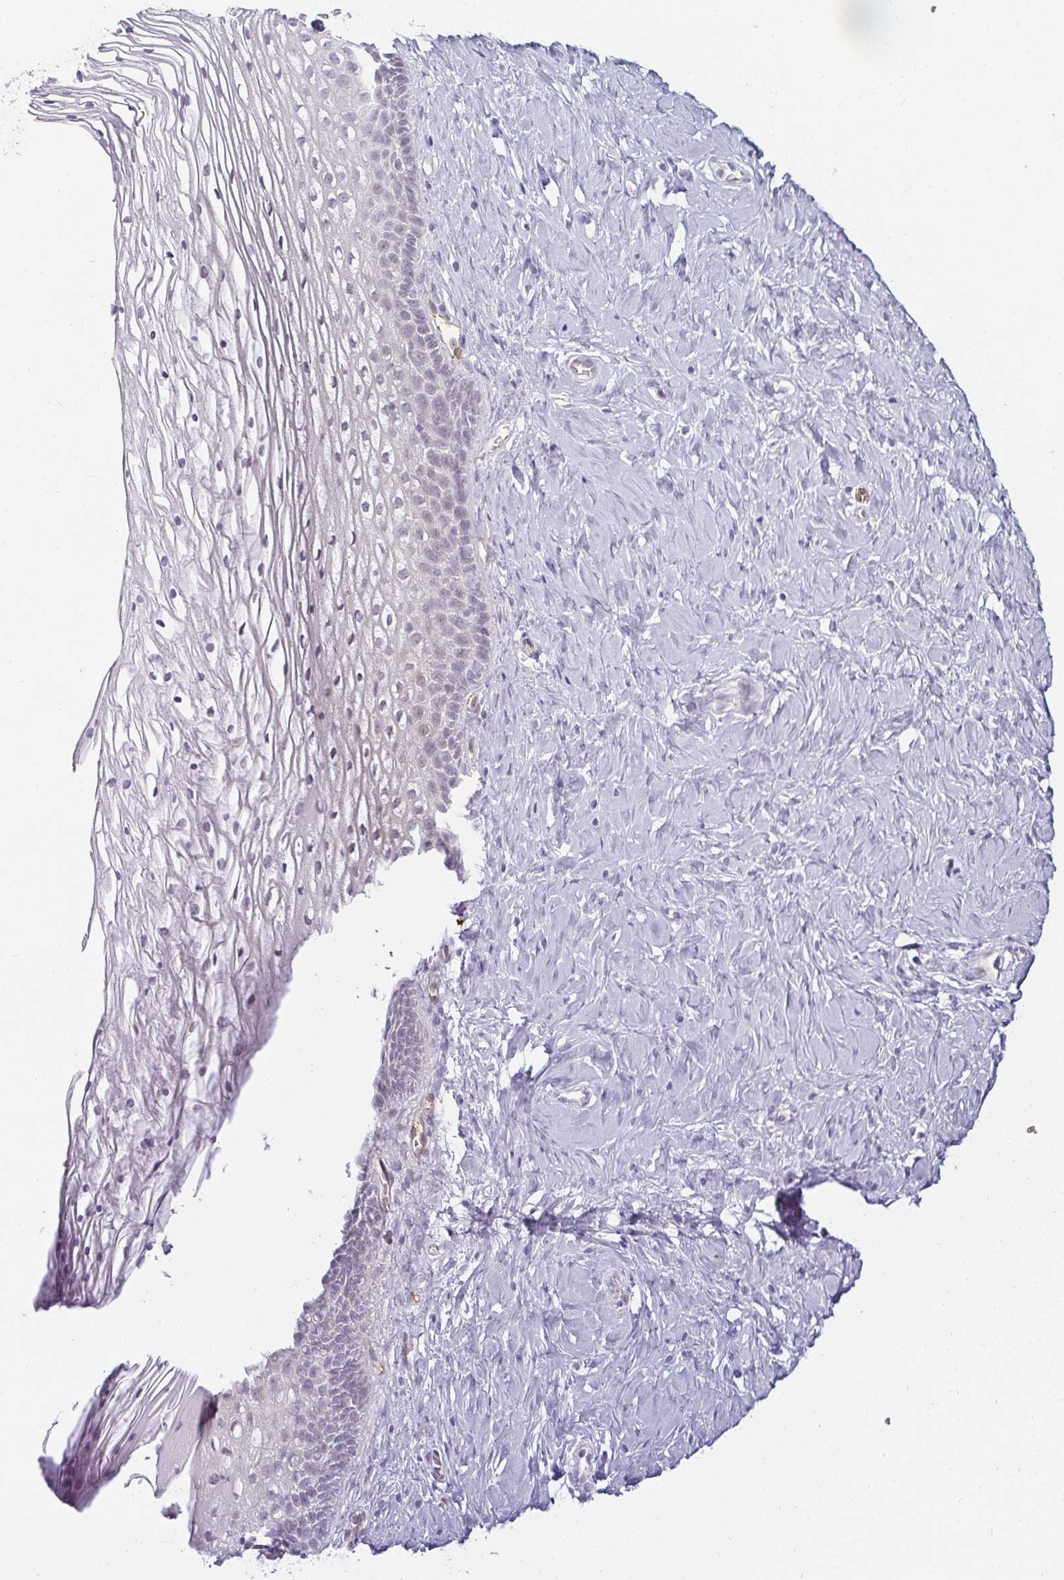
{"staining": {"intensity": "negative", "quantity": "none", "location": "none"}, "tissue": "cervix", "cell_type": "Glandular cells", "image_type": "normal", "snomed": [{"axis": "morphology", "description": "Normal tissue, NOS"}, {"axis": "topography", "description": "Cervix"}], "caption": "A high-resolution micrograph shows IHC staining of unremarkable cervix, which reveals no significant positivity in glandular cells. (DAB immunohistochemistry visualized using brightfield microscopy, high magnification).", "gene": "ACAN", "patient": {"sex": "female", "age": 36}}